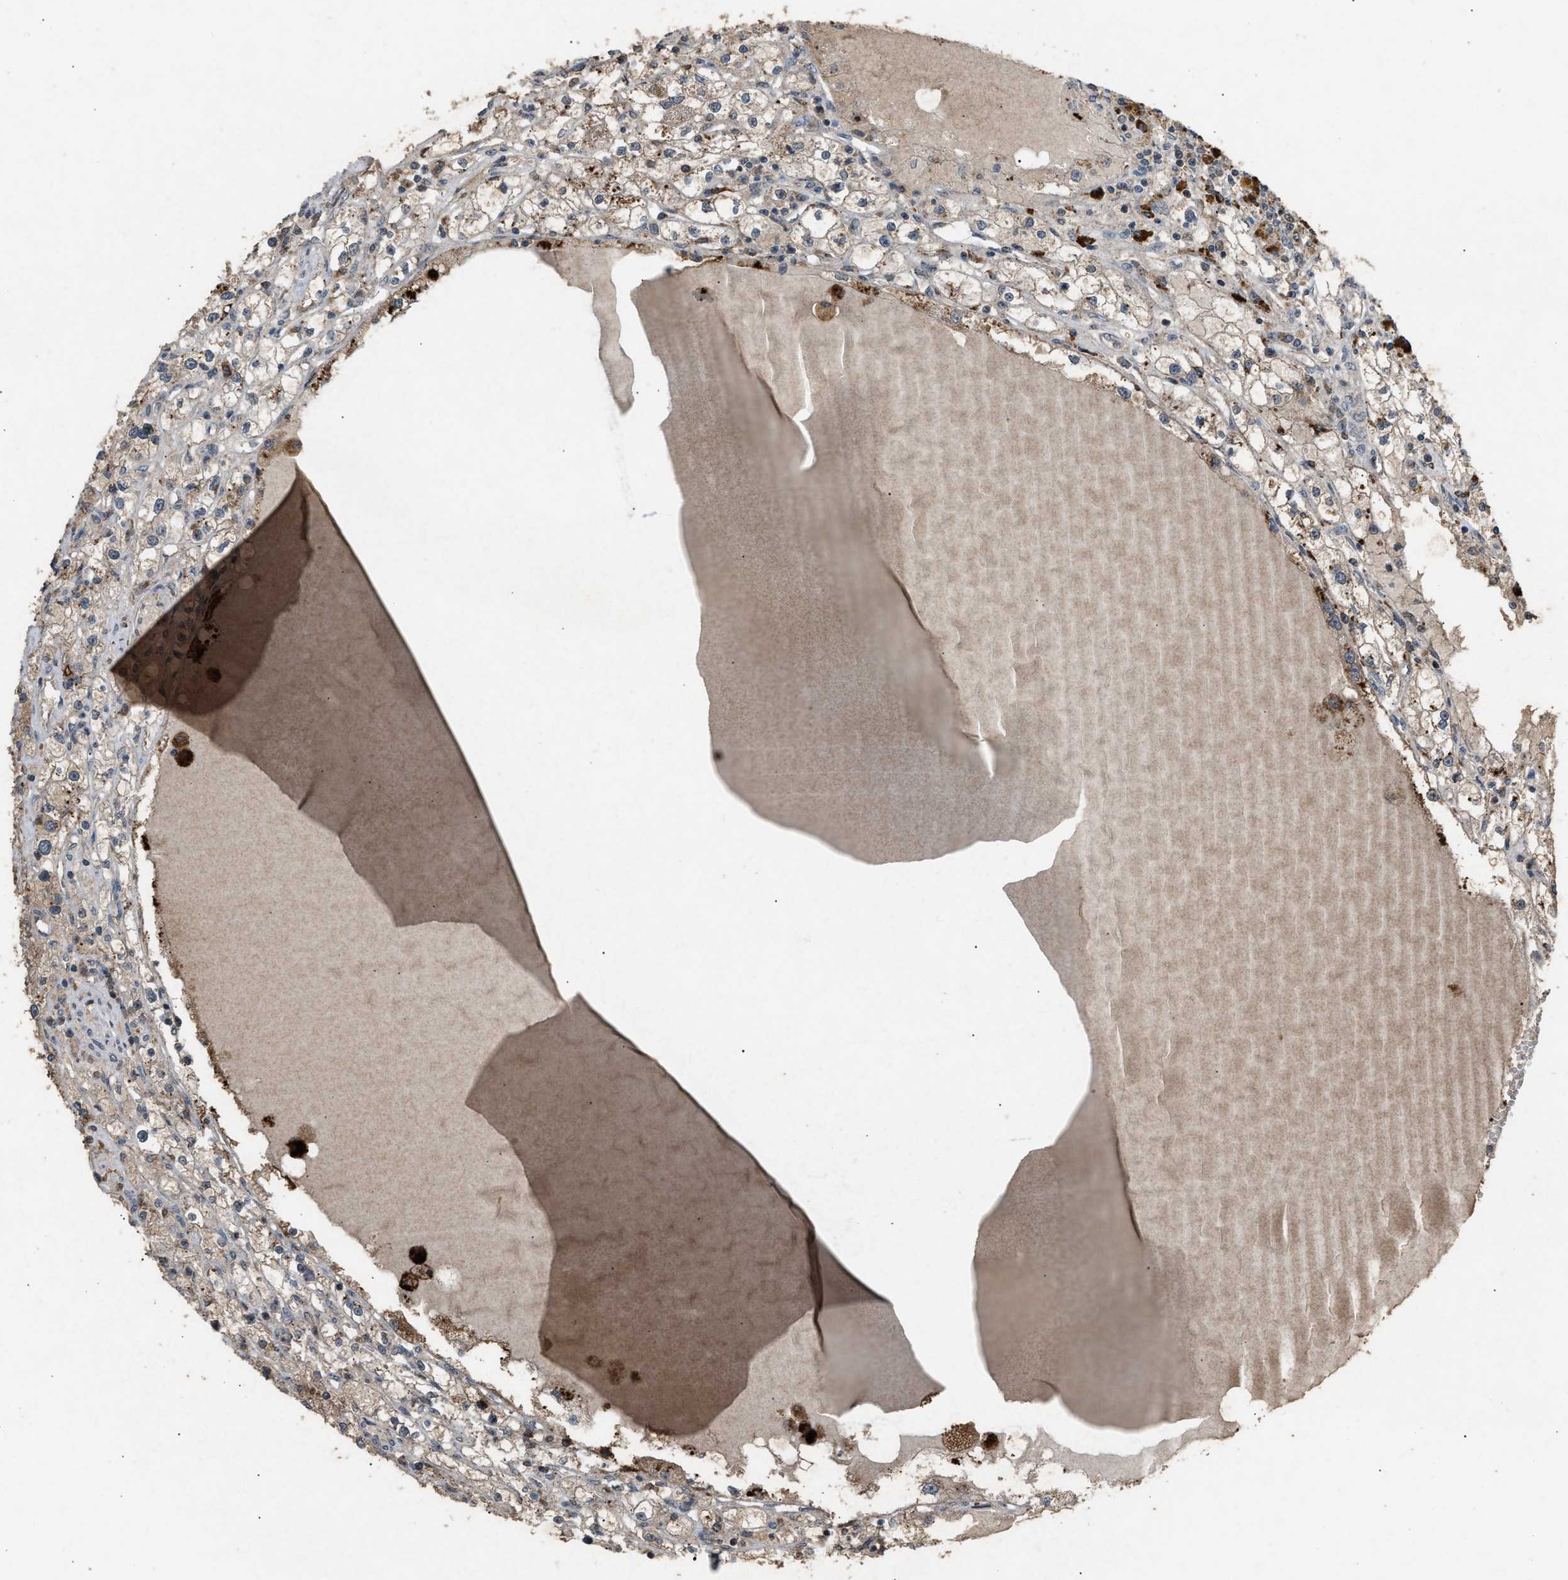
{"staining": {"intensity": "weak", "quantity": ">75%", "location": "cytoplasmic/membranous"}, "tissue": "renal cancer", "cell_type": "Tumor cells", "image_type": "cancer", "snomed": [{"axis": "morphology", "description": "Adenocarcinoma, NOS"}, {"axis": "topography", "description": "Kidney"}], "caption": "Immunohistochemical staining of human renal cancer (adenocarcinoma) displays weak cytoplasmic/membranous protein expression in approximately >75% of tumor cells.", "gene": "PSMD1", "patient": {"sex": "male", "age": 56}}